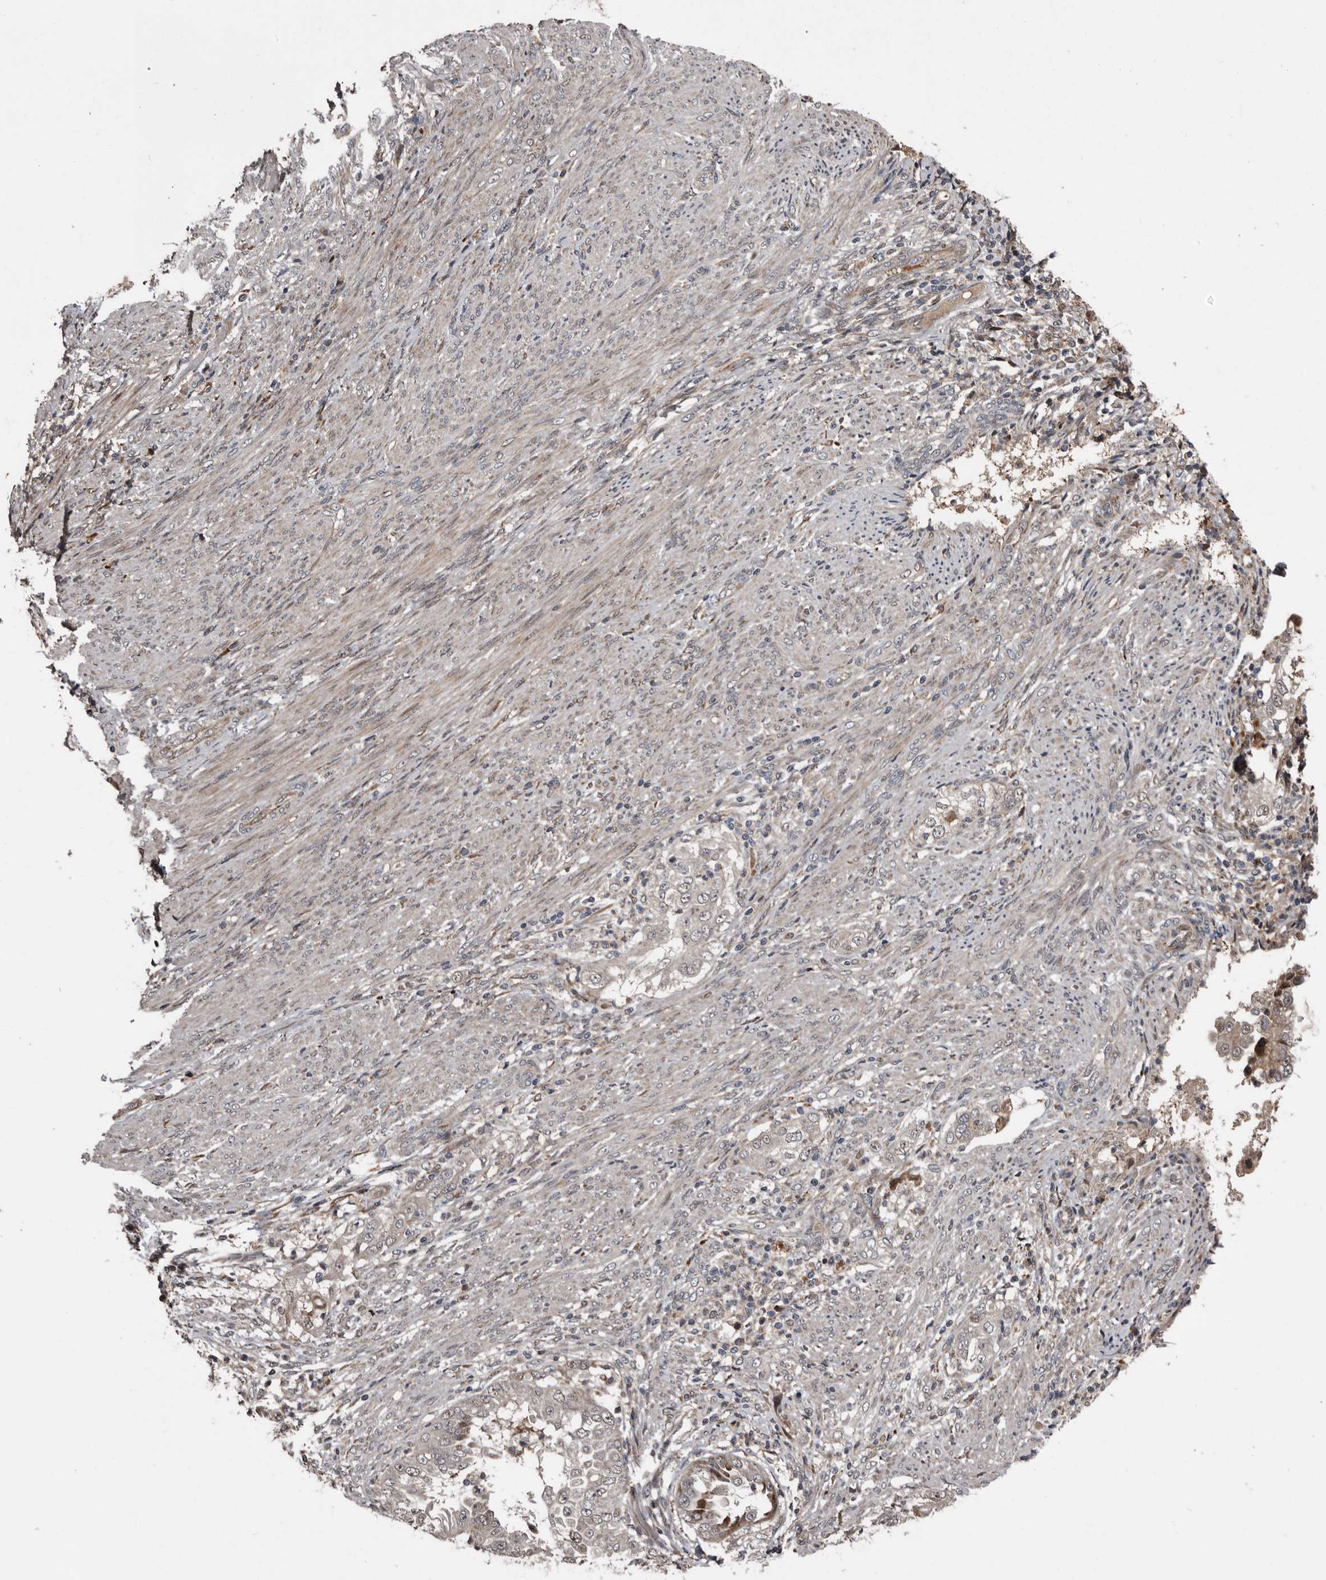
{"staining": {"intensity": "negative", "quantity": "none", "location": "none"}, "tissue": "endometrial cancer", "cell_type": "Tumor cells", "image_type": "cancer", "snomed": [{"axis": "morphology", "description": "Adenocarcinoma, NOS"}, {"axis": "topography", "description": "Endometrium"}], "caption": "IHC image of endometrial cancer (adenocarcinoma) stained for a protein (brown), which reveals no positivity in tumor cells. (DAB (3,3'-diaminobenzidine) IHC visualized using brightfield microscopy, high magnification).", "gene": "SERTAD4", "patient": {"sex": "female", "age": 85}}